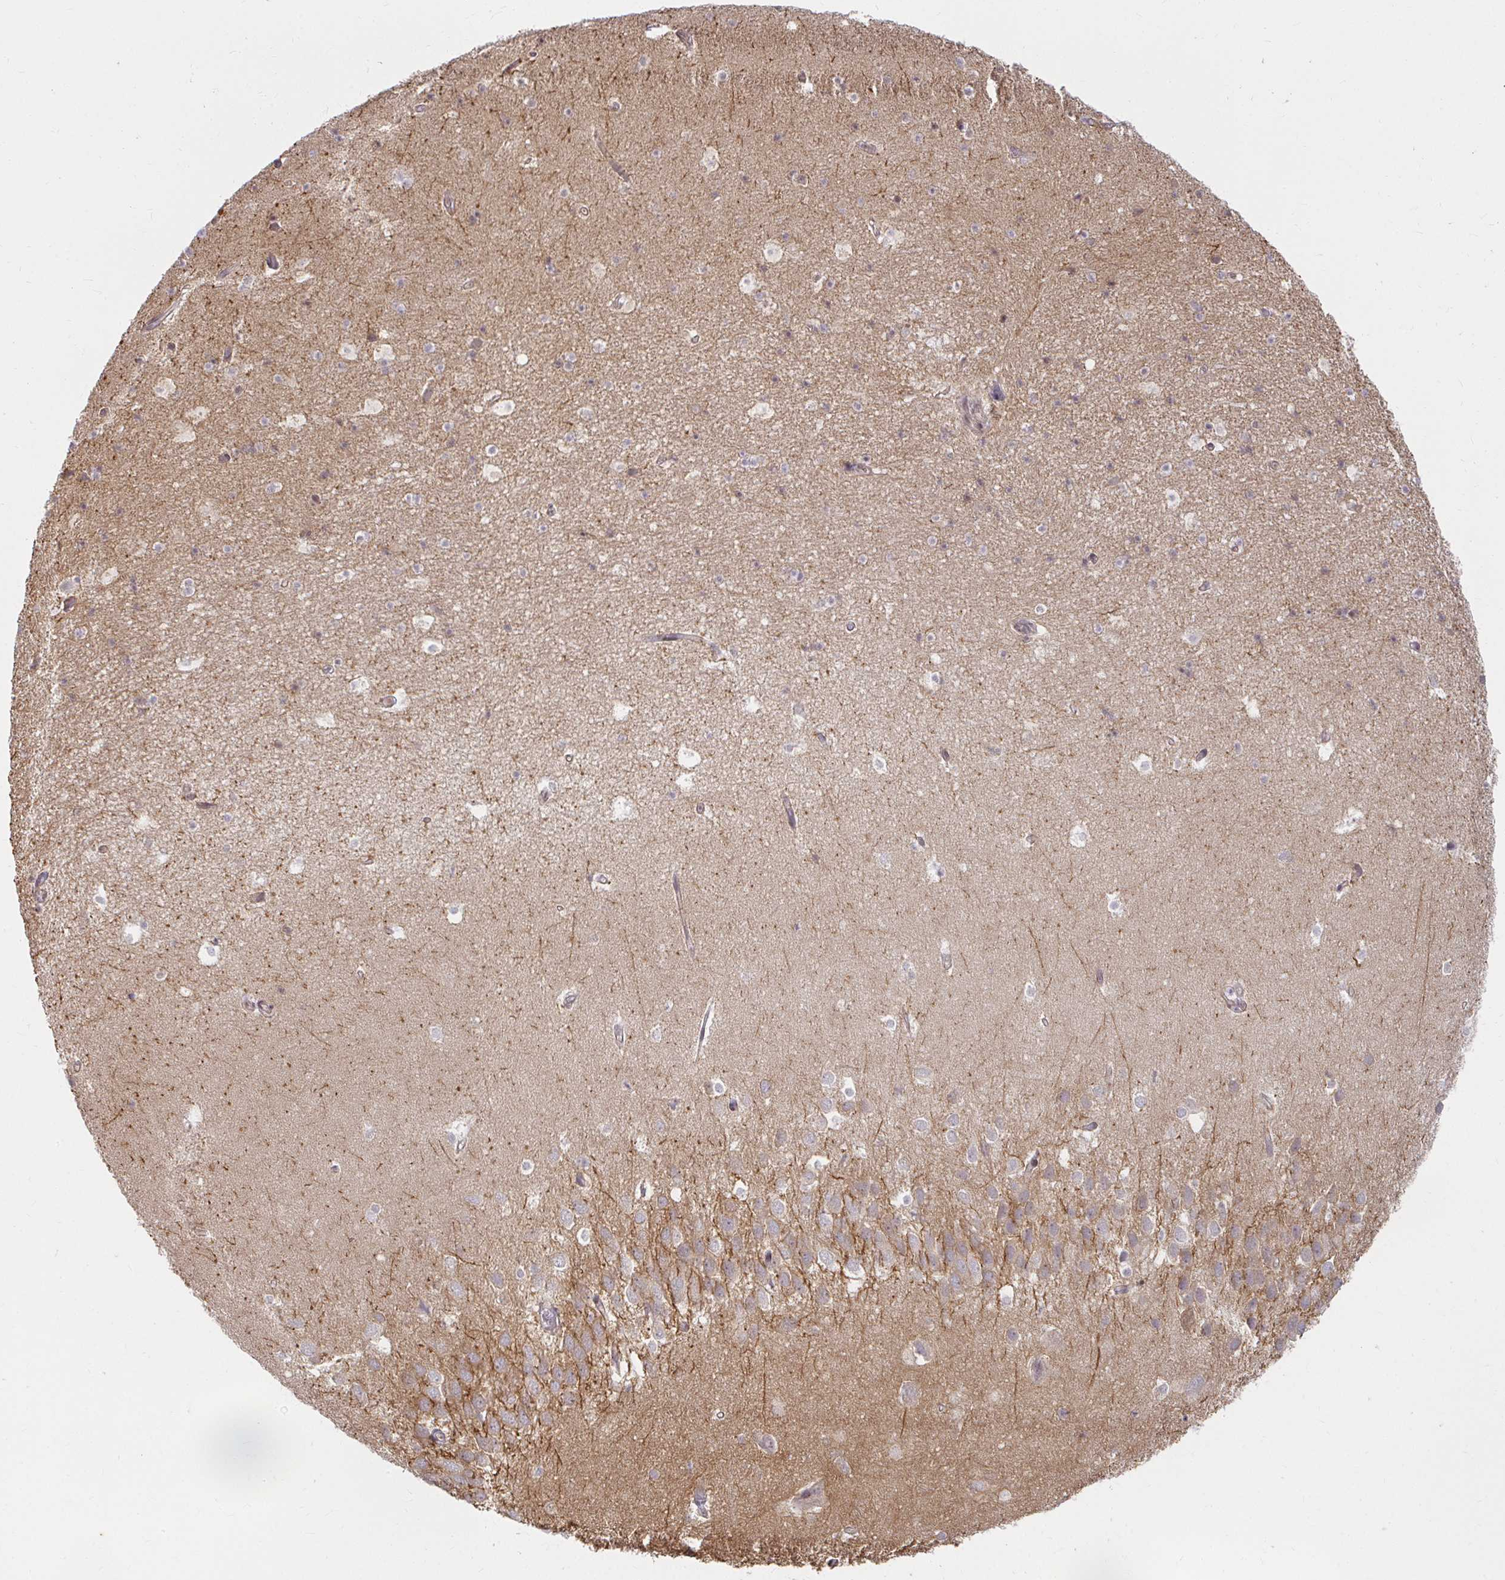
{"staining": {"intensity": "negative", "quantity": "none", "location": "none"}, "tissue": "hippocampus", "cell_type": "Glial cells", "image_type": "normal", "snomed": [{"axis": "morphology", "description": "Normal tissue, NOS"}, {"axis": "topography", "description": "Hippocampus"}], "caption": "Glial cells are negative for brown protein staining in unremarkable hippocampus. The staining was performed using DAB to visualize the protein expression in brown, while the nuclei were stained in blue with hematoxylin (Magnification: 20x).", "gene": "ANK3", "patient": {"sex": "male", "age": 26}}